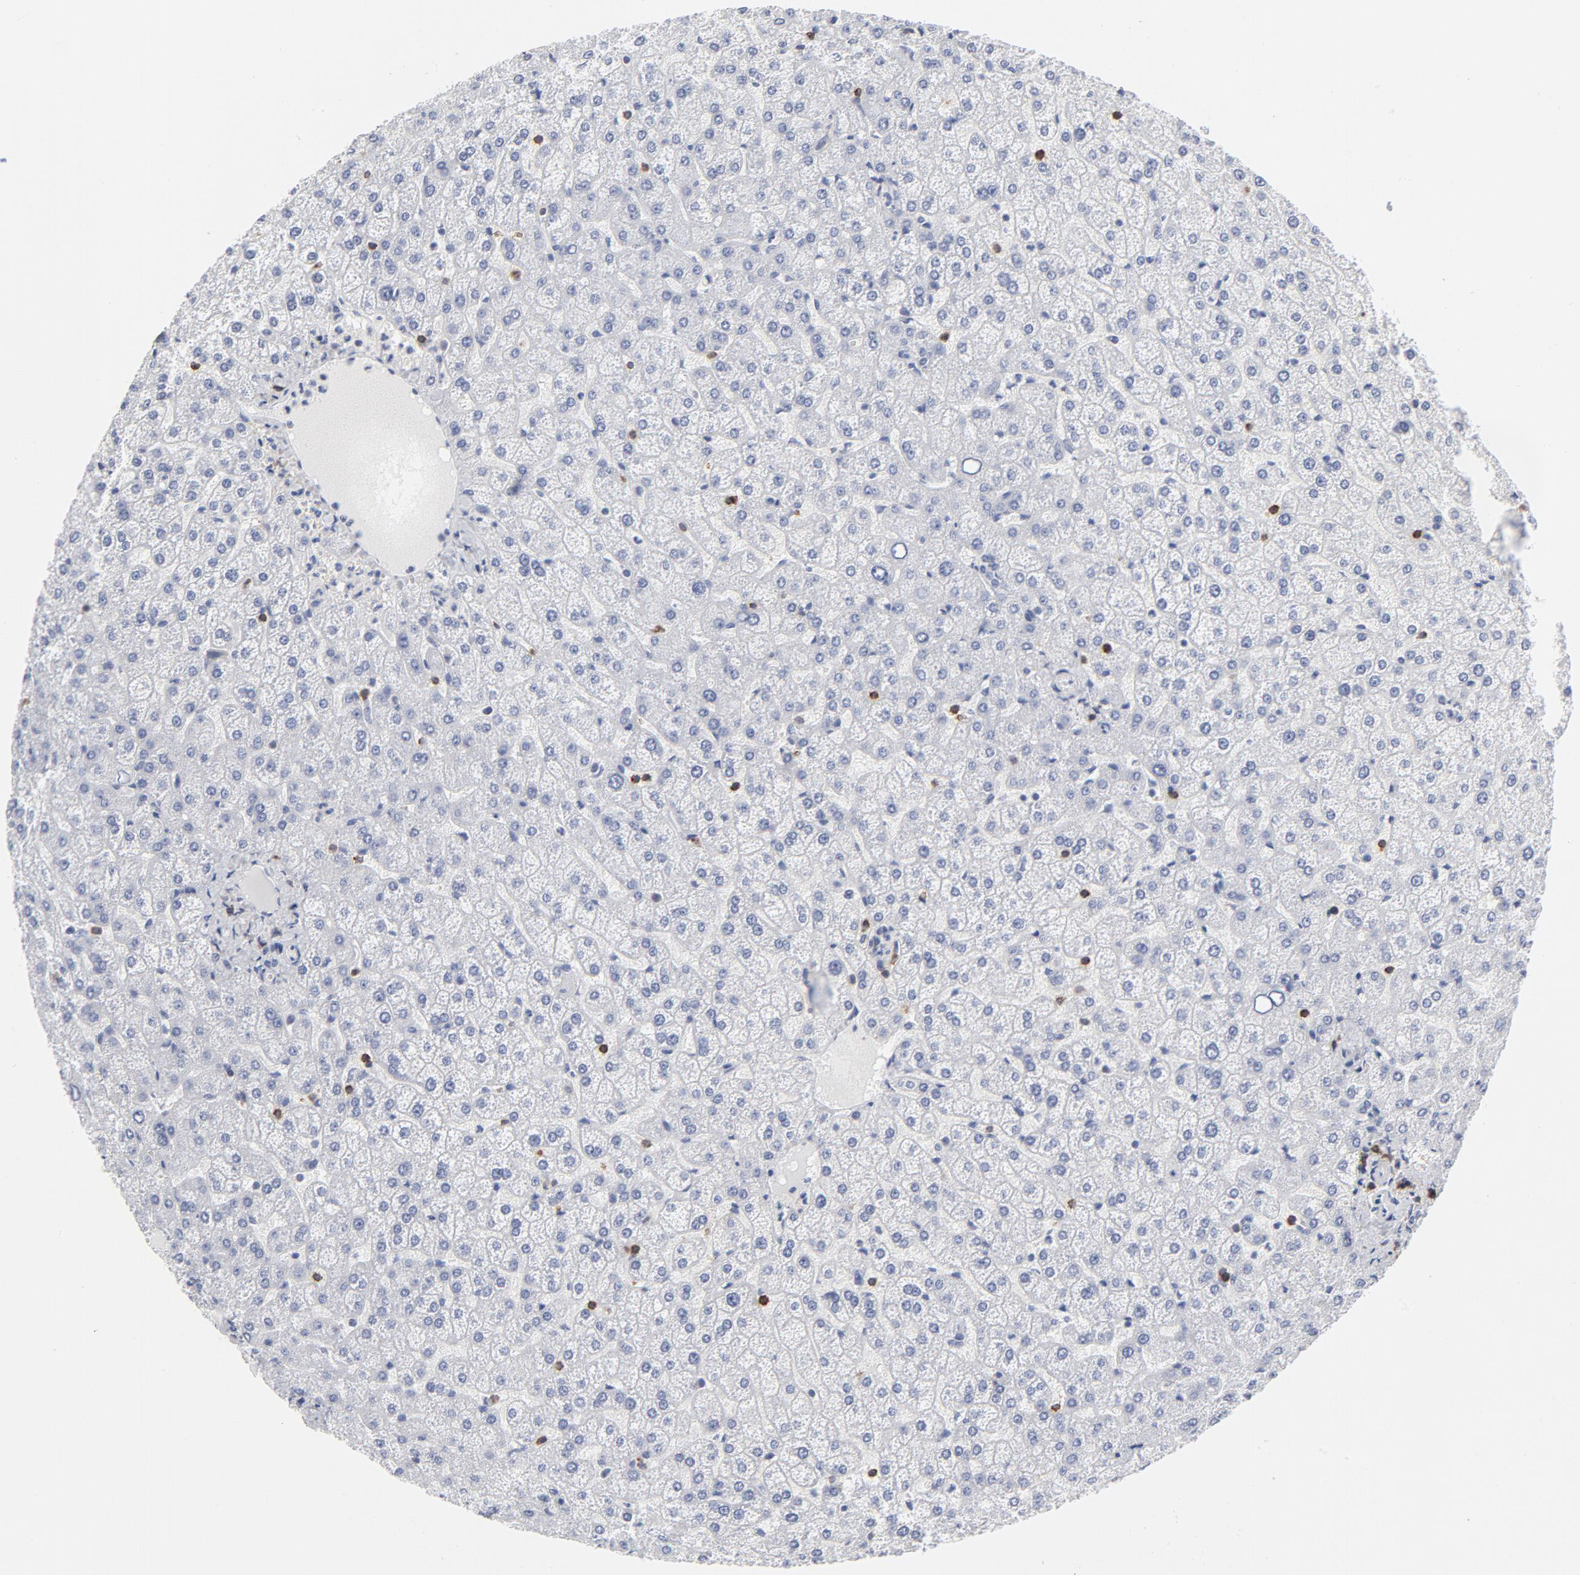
{"staining": {"intensity": "negative", "quantity": "none", "location": "none"}, "tissue": "liver", "cell_type": "Cholangiocytes", "image_type": "normal", "snomed": [{"axis": "morphology", "description": "Normal tissue, NOS"}, {"axis": "topography", "description": "Liver"}], "caption": "A photomicrograph of liver stained for a protein shows no brown staining in cholangiocytes.", "gene": "CD2", "patient": {"sex": "female", "age": 32}}